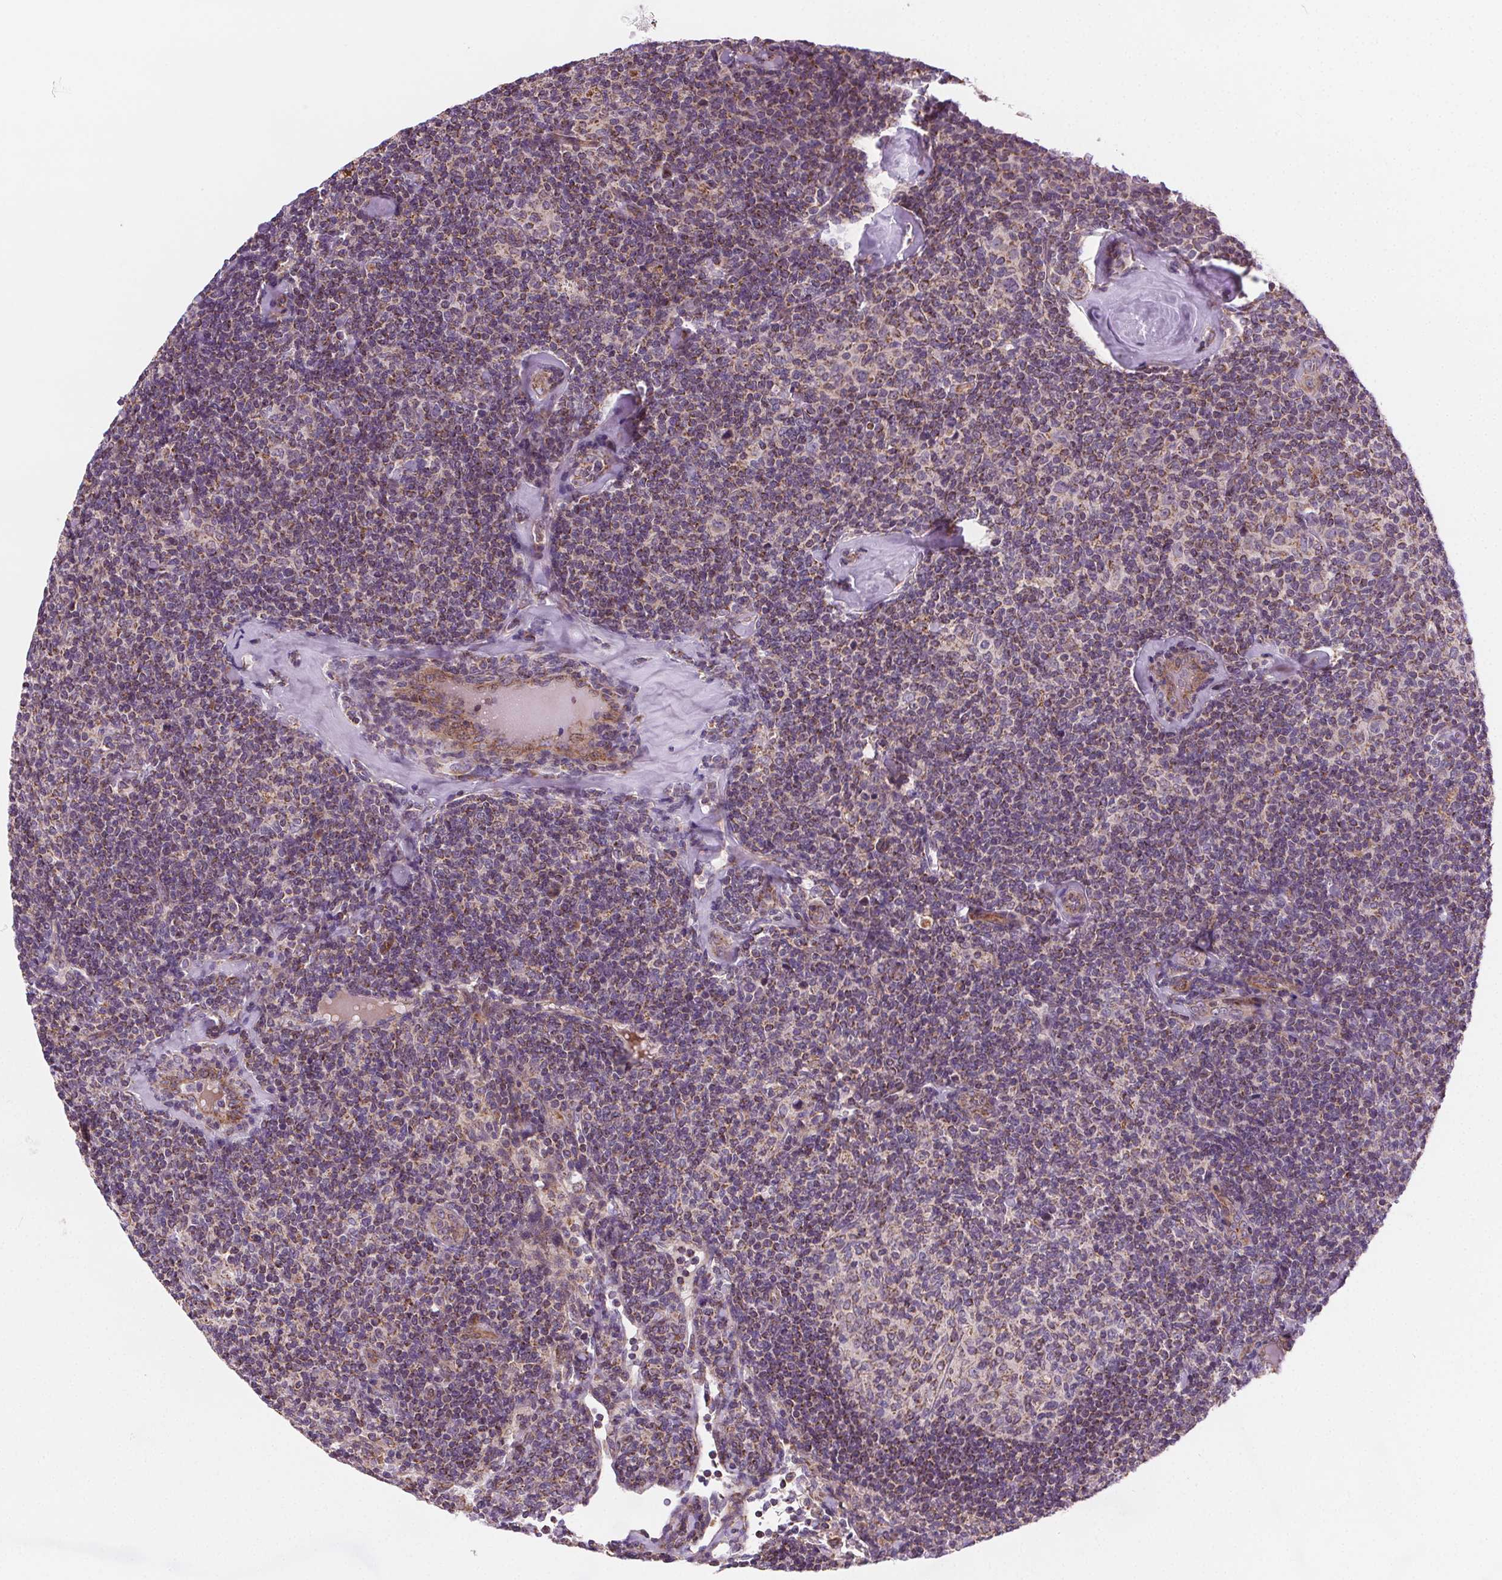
{"staining": {"intensity": "moderate", "quantity": "<25%", "location": "cytoplasmic/membranous"}, "tissue": "lymphoma", "cell_type": "Tumor cells", "image_type": "cancer", "snomed": [{"axis": "morphology", "description": "Malignant lymphoma, non-Hodgkin's type, Low grade"}, {"axis": "topography", "description": "Lymph node"}], "caption": "Human low-grade malignant lymphoma, non-Hodgkin's type stained for a protein (brown) displays moderate cytoplasmic/membranous positive staining in approximately <25% of tumor cells.", "gene": "GOLT1B", "patient": {"sex": "female", "age": 56}}